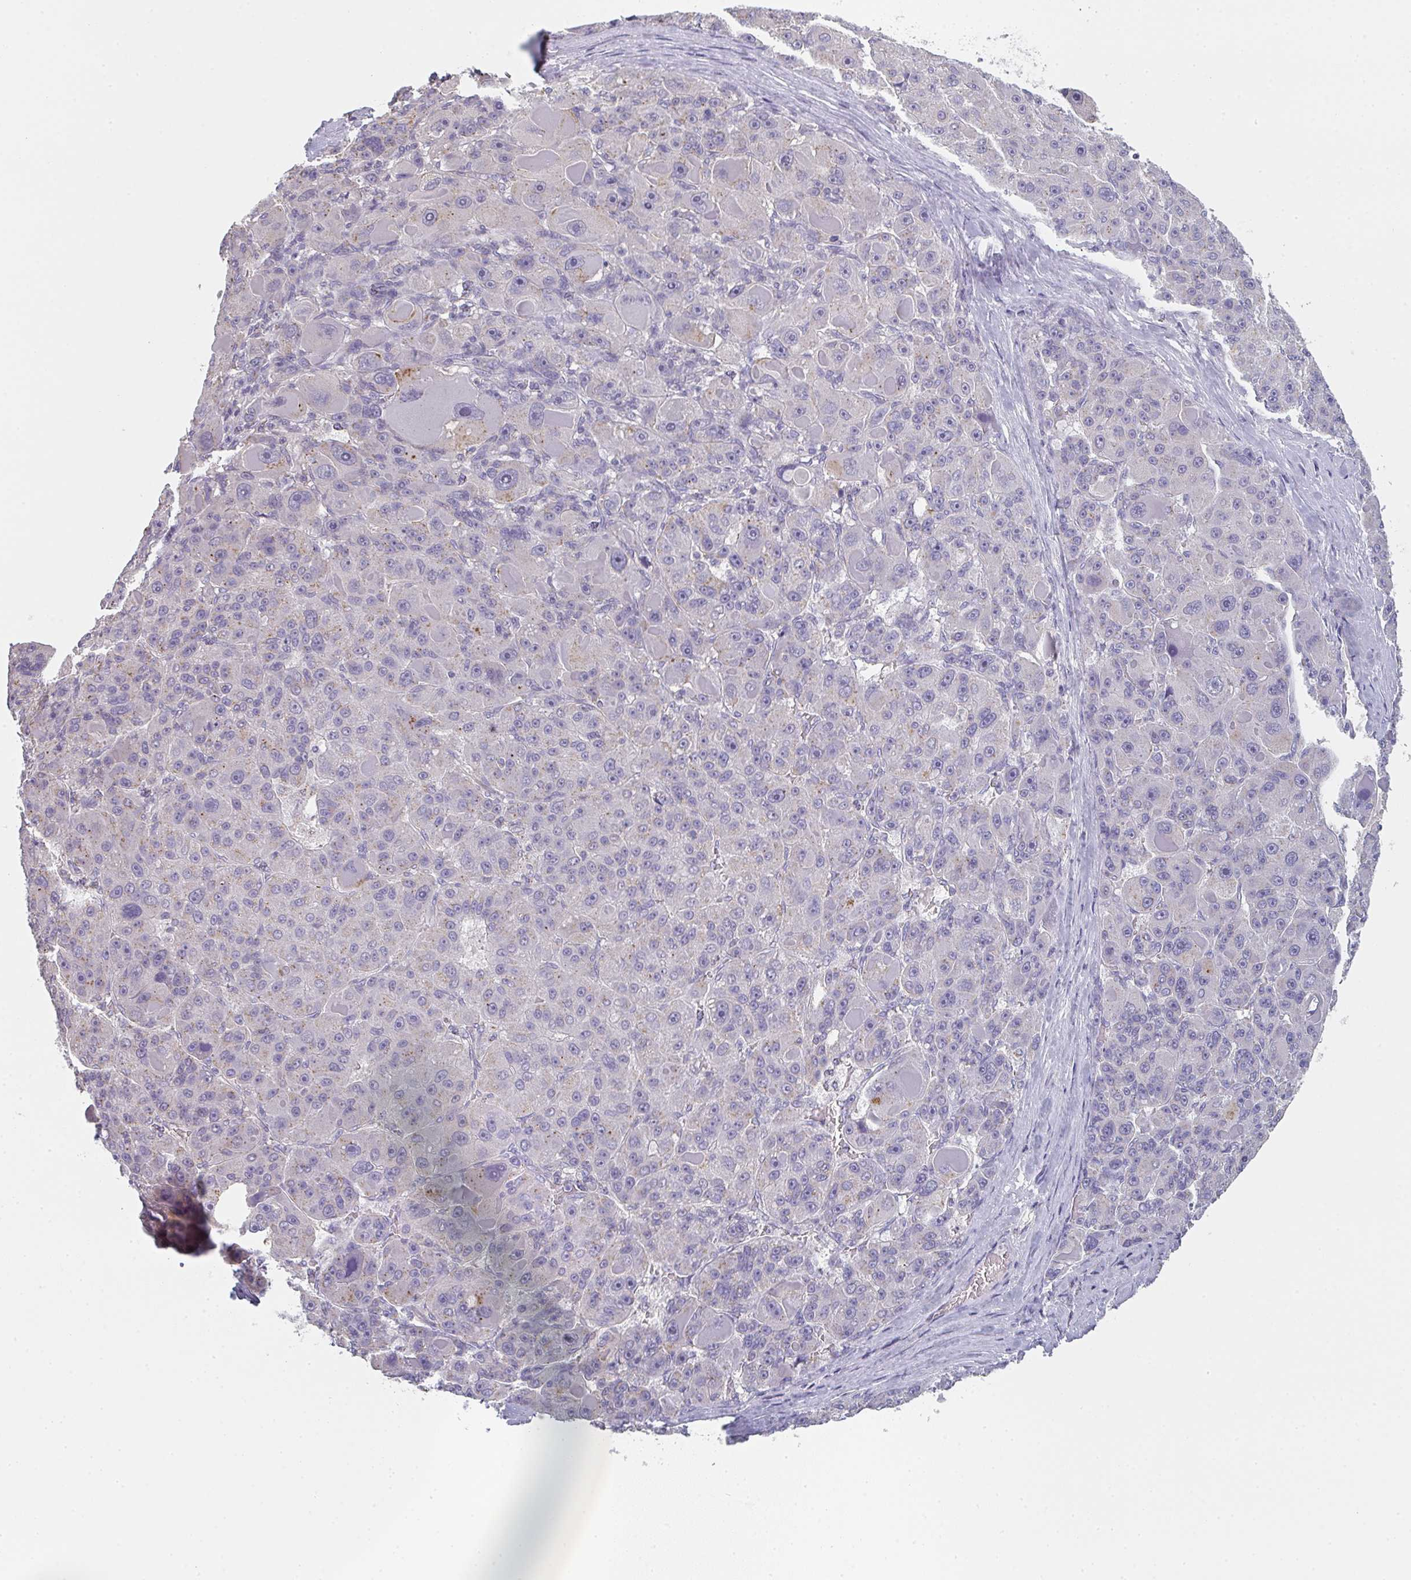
{"staining": {"intensity": "weak", "quantity": "<25%", "location": "cytoplasmic/membranous"}, "tissue": "liver cancer", "cell_type": "Tumor cells", "image_type": "cancer", "snomed": [{"axis": "morphology", "description": "Carcinoma, Hepatocellular, NOS"}, {"axis": "topography", "description": "Liver"}], "caption": "Immunohistochemistry (IHC) image of neoplastic tissue: human hepatocellular carcinoma (liver) stained with DAB (3,3'-diaminobenzidine) demonstrates no significant protein staining in tumor cells. The staining was performed using DAB to visualize the protein expression in brown, while the nuclei were stained in blue with hematoxylin (Magnification: 20x).", "gene": "CHMP5", "patient": {"sex": "male", "age": 76}}